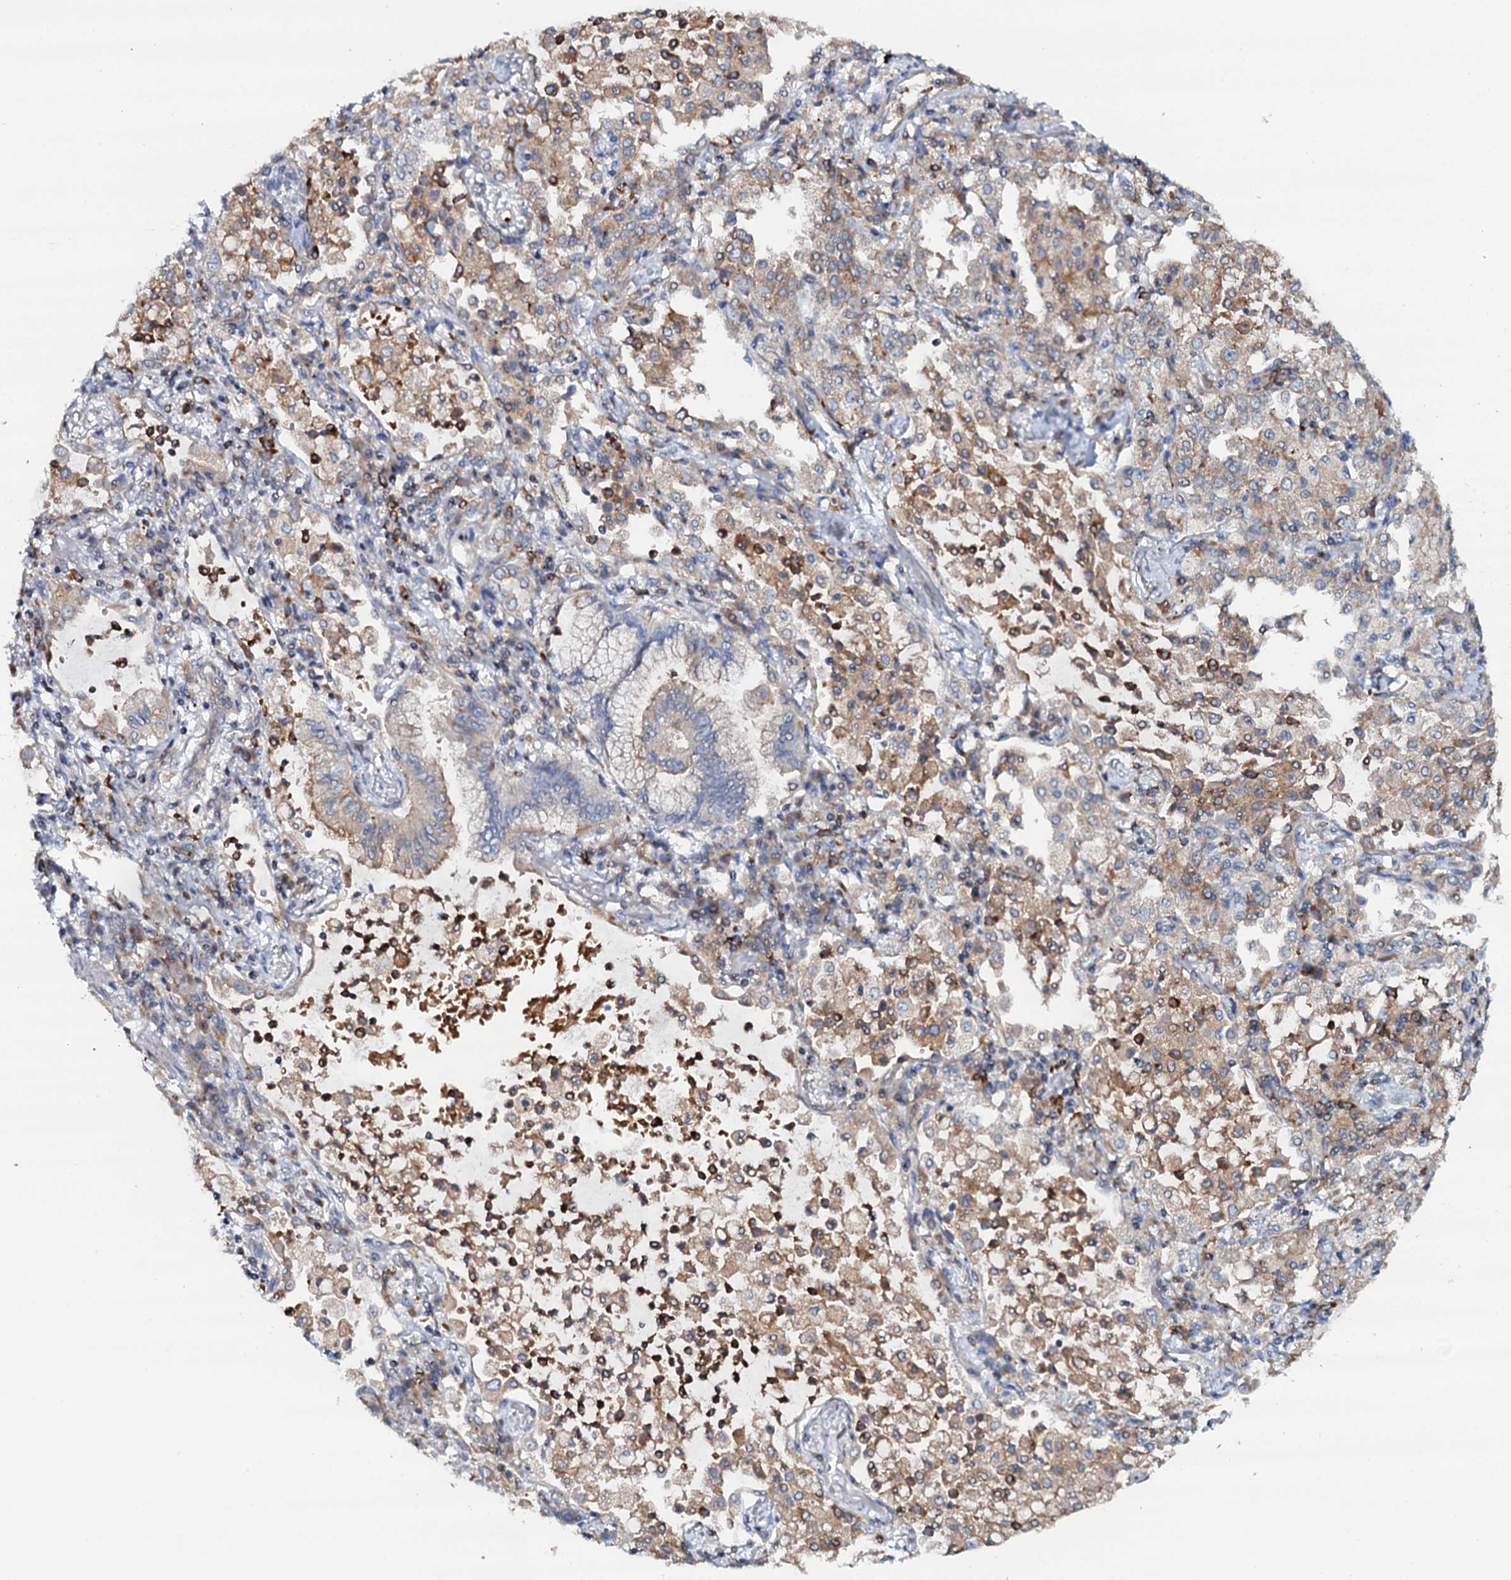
{"staining": {"intensity": "negative", "quantity": "none", "location": "none"}, "tissue": "lung cancer", "cell_type": "Tumor cells", "image_type": "cancer", "snomed": [{"axis": "morphology", "description": "Adenocarcinoma, NOS"}, {"axis": "topography", "description": "Lung"}], "caption": "Tumor cells are negative for protein expression in human lung cancer (adenocarcinoma).", "gene": "VAMP8", "patient": {"sex": "female", "age": 70}}